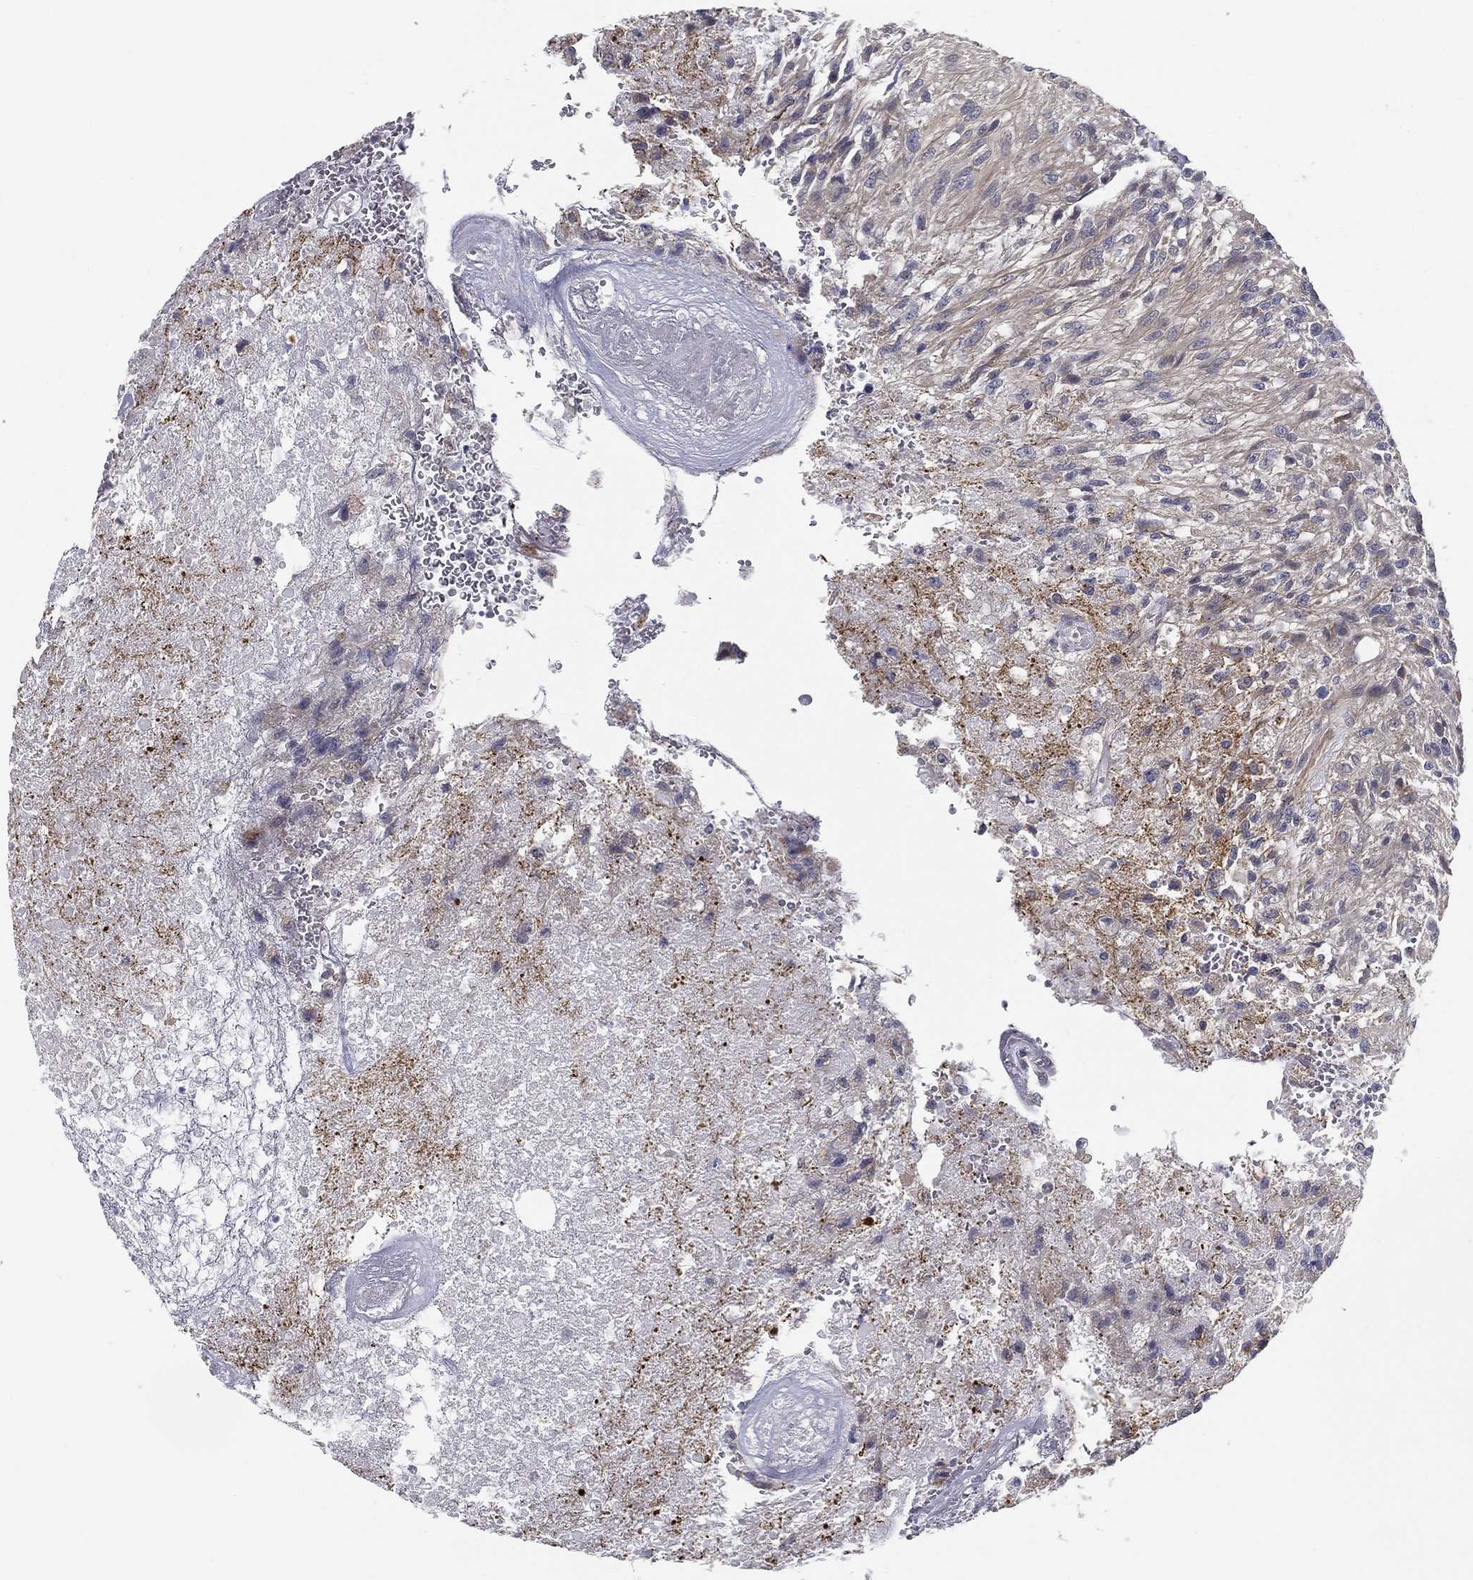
{"staining": {"intensity": "strong", "quantity": "<25%", "location": "cytoplasmic/membranous"}, "tissue": "glioma", "cell_type": "Tumor cells", "image_type": "cancer", "snomed": [{"axis": "morphology", "description": "Glioma, malignant, High grade"}, {"axis": "topography", "description": "Brain"}], "caption": "This is an image of IHC staining of glioma, which shows strong staining in the cytoplasmic/membranous of tumor cells.", "gene": "LRRC56", "patient": {"sex": "male", "age": 56}}